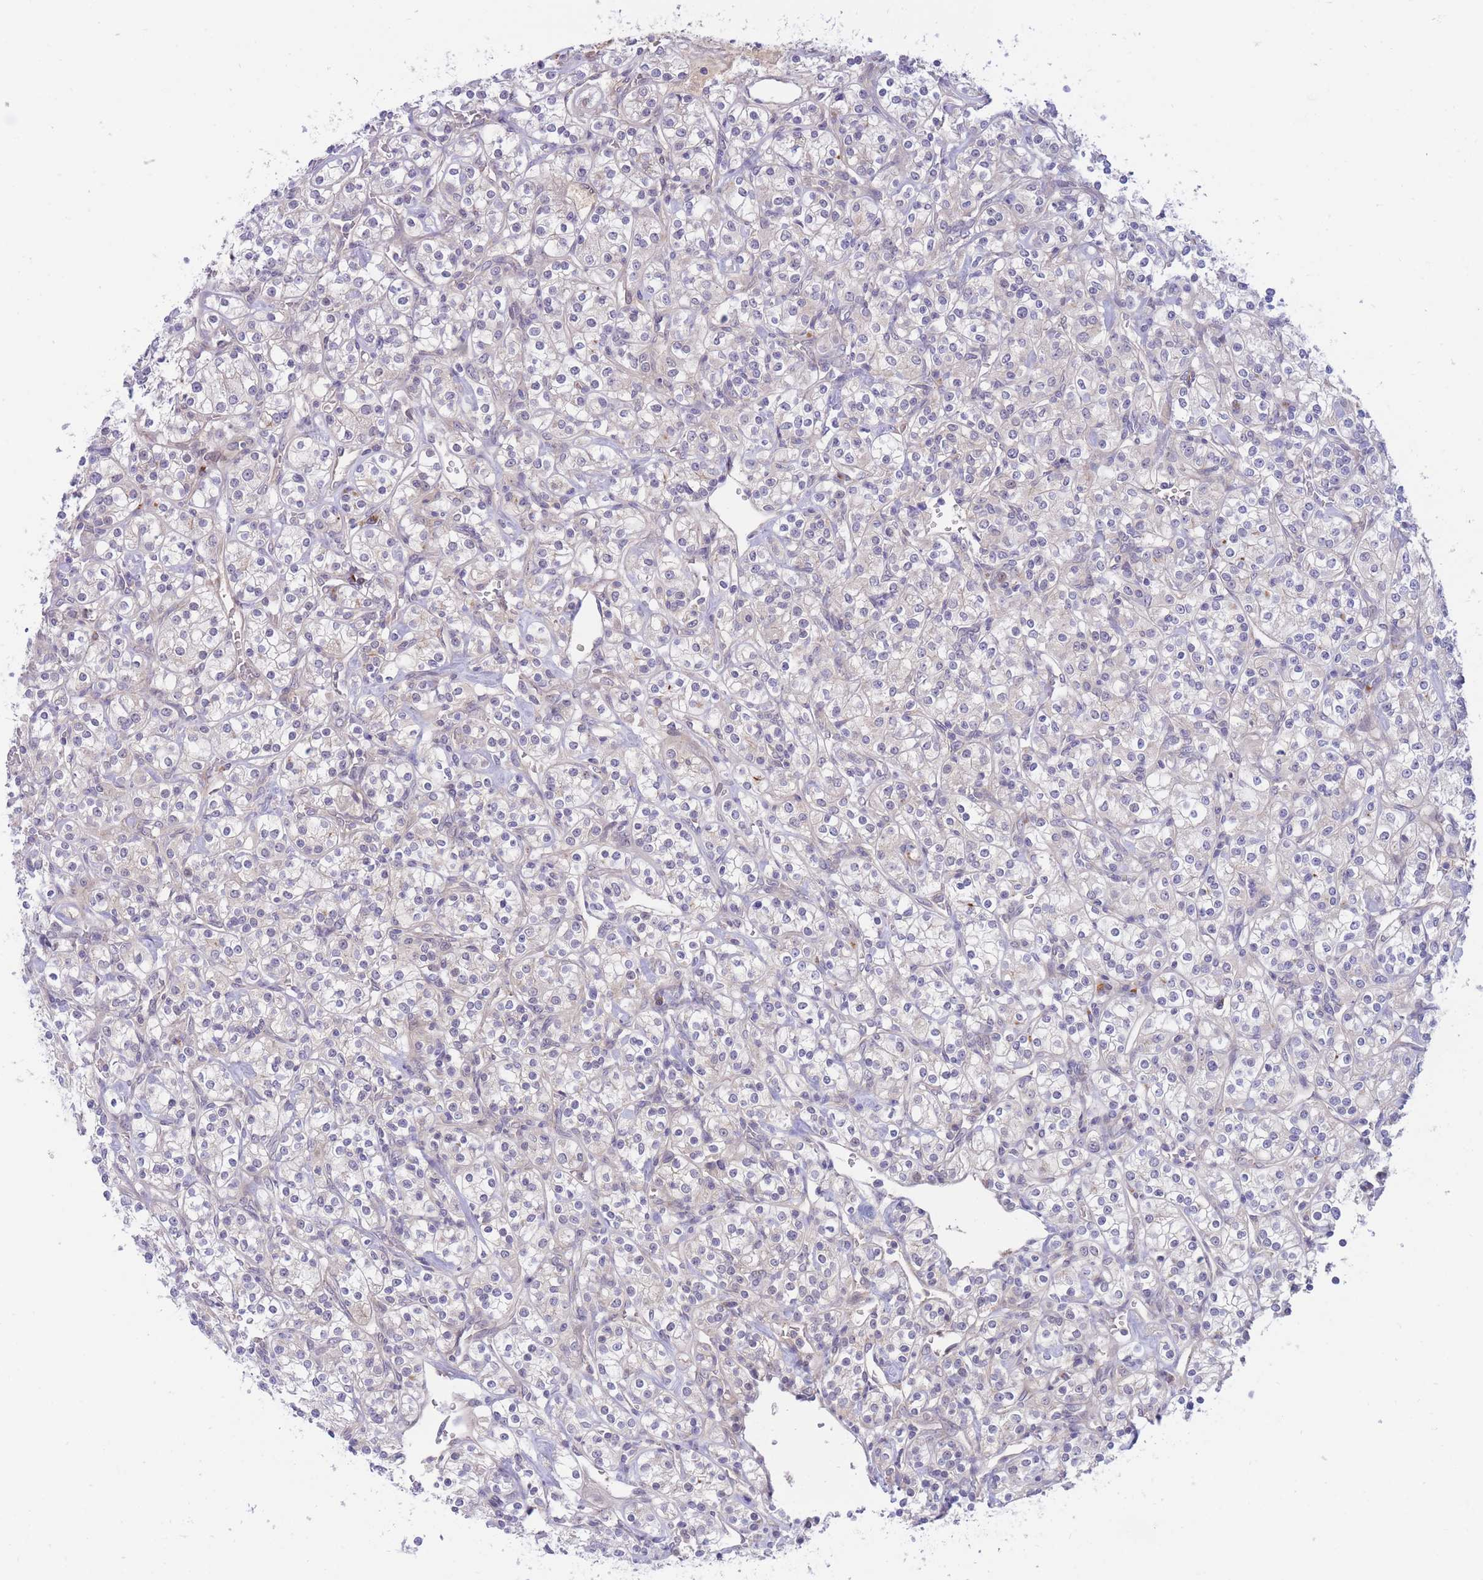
{"staining": {"intensity": "negative", "quantity": "none", "location": "none"}, "tissue": "renal cancer", "cell_type": "Tumor cells", "image_type": "cancer", "snomed": [{"axis": "morphology", "description": "Adenocarcinoma, NOS"}, {"axis": "topography", "description": "Kidney"}], "caption": "Immunohistochemical staining of human renal cancer displays no significant expression in tumor cells.", "gene": "APOL4", "patient": {"sex": "male", "age": 77}}